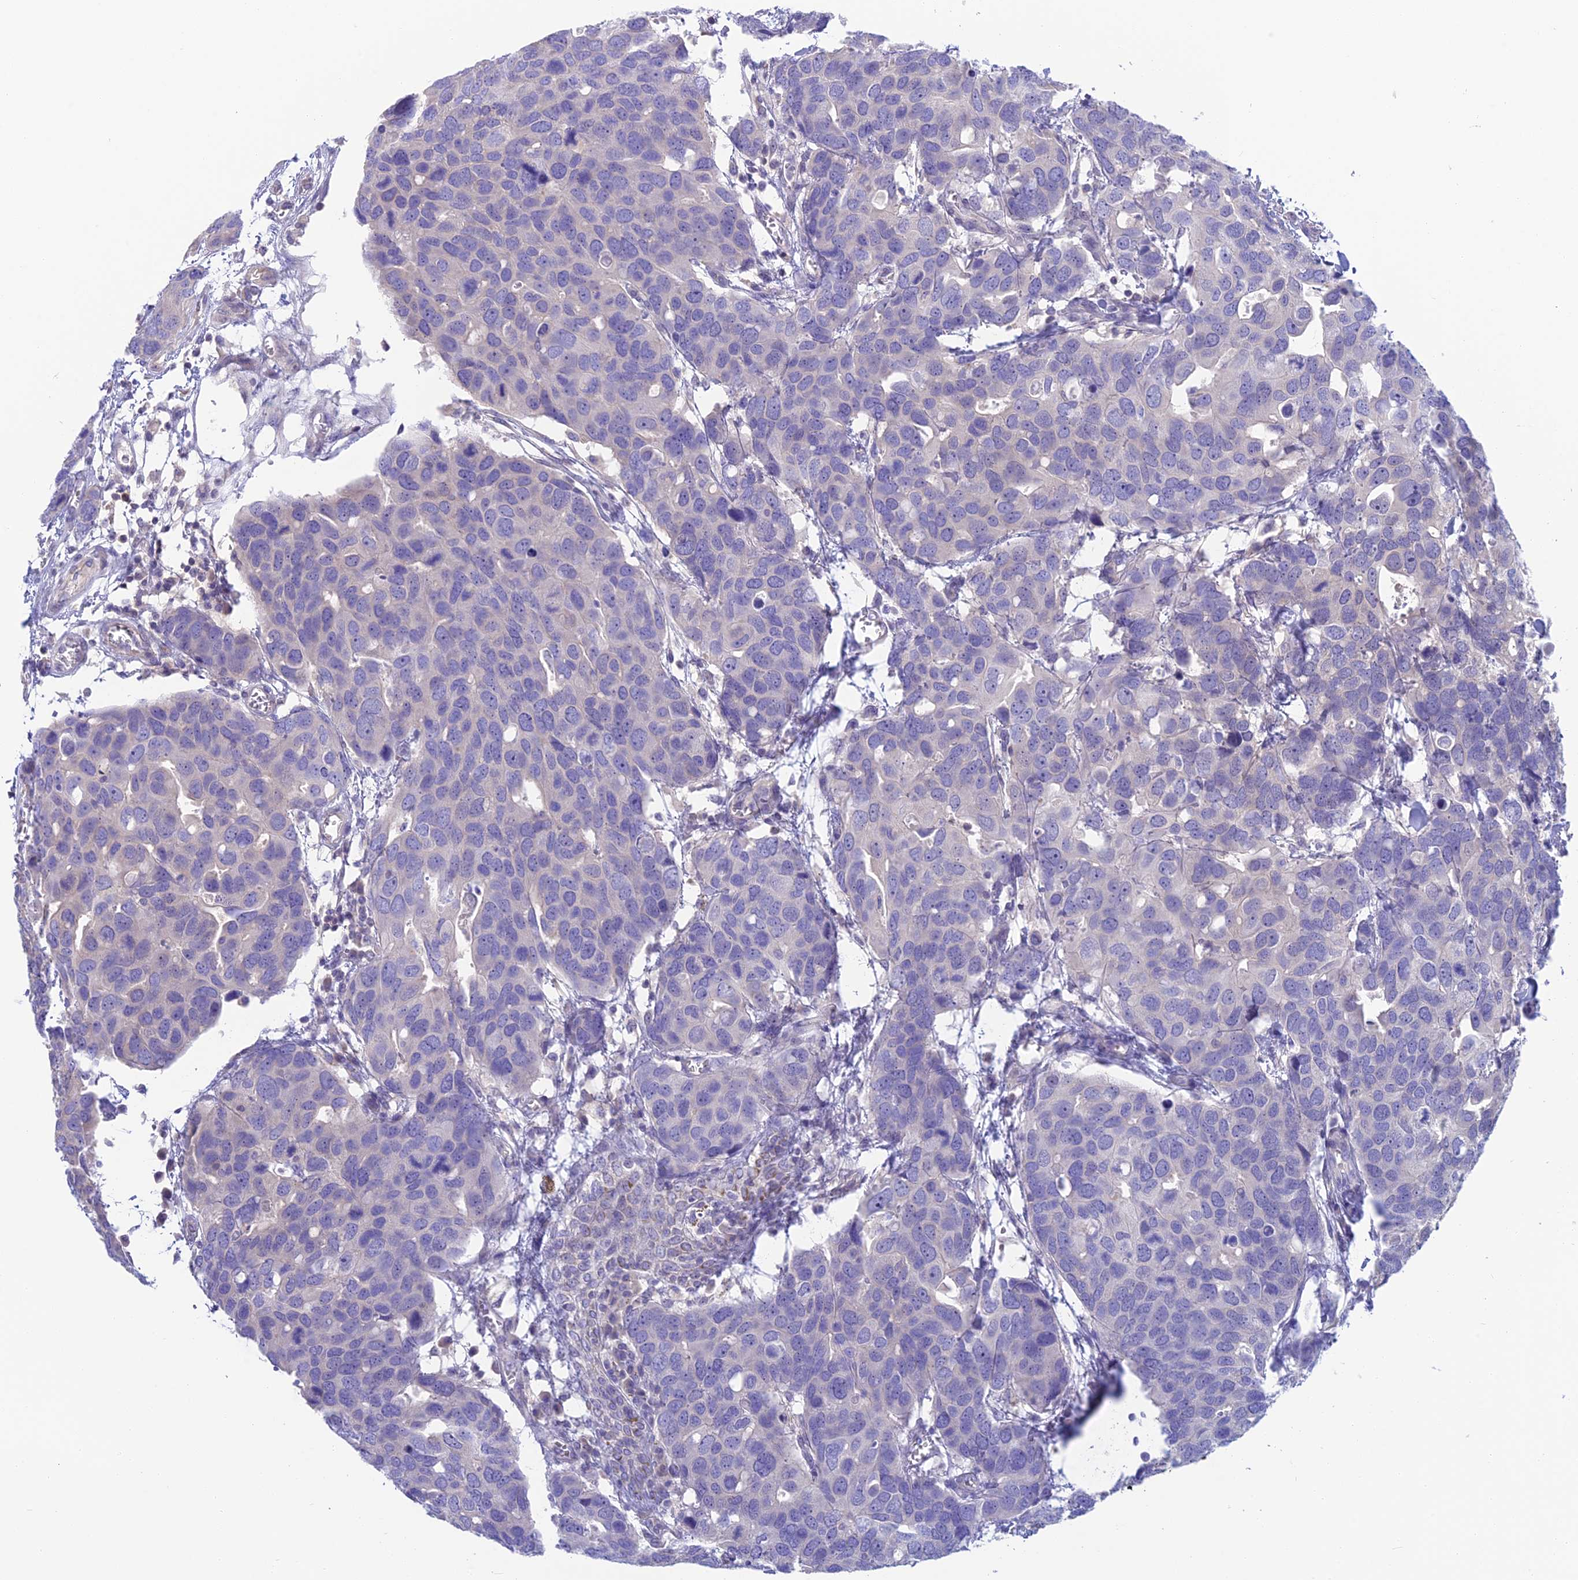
{"staining": {"intensity": "negative", "quantity": "none", "location": "none"}, "tissue": "breast cancer", "cell_type": "Tumor cells", "image_type": "cancer", "snomed": [{"axis": "morphology", "description": "Duct carcinoma"}, {"axis": "topography", "description": "Breast"}], "caption": "Immunohistochemistry image of neoplastic tissue: intraductal carcinoma (breast) stained with DAB (3,3'-diaminobenzidine) shows no significant protein staining in tumor cells.", "gene": "SNAP91", "patient": {"sex": "female", "age": 83}}